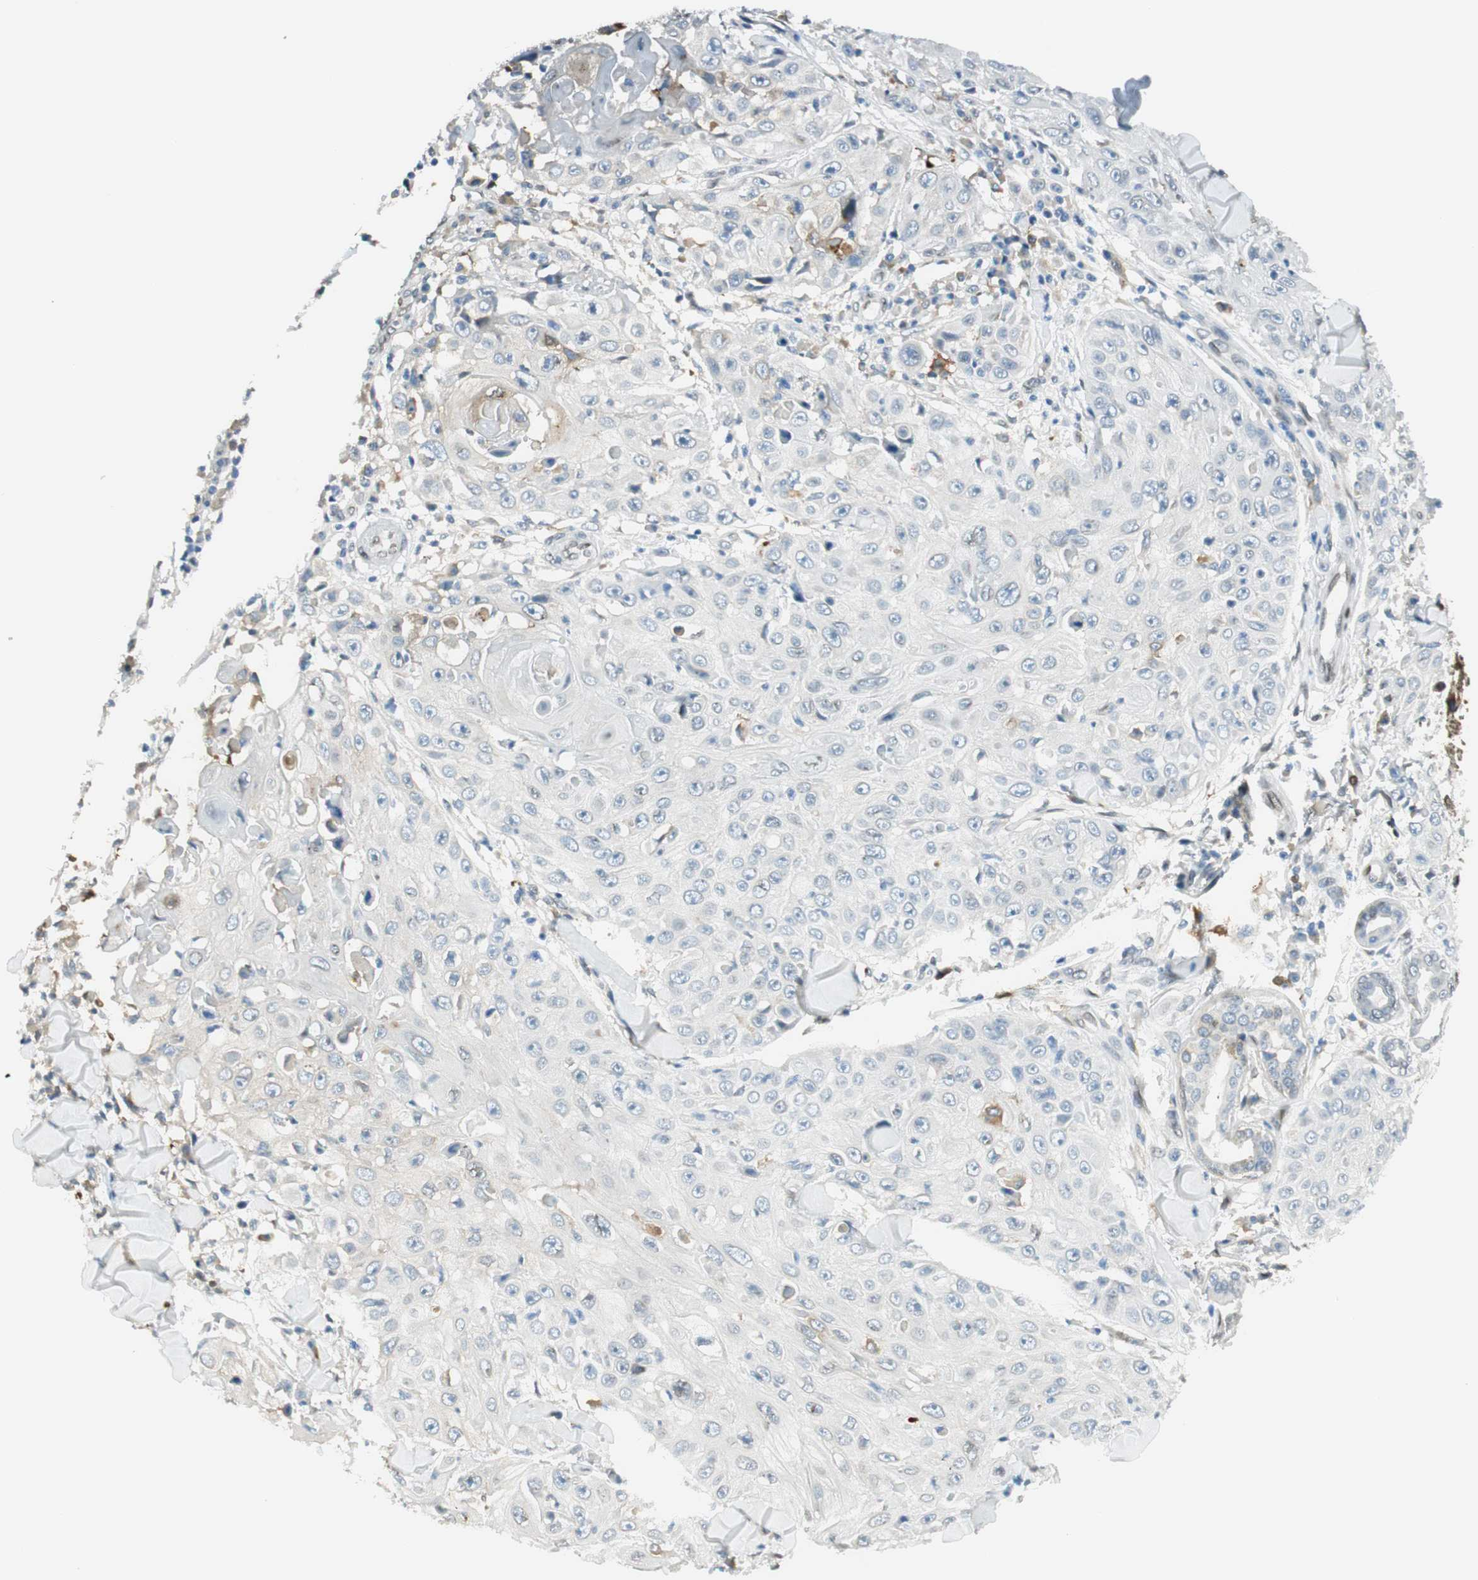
{"staining": {"intensity": "negative", "quantity": "none", "location": "none"}, "tissue": "skin cancer", "cell_type": "Tumor cells", "image_type": "cancer", "snomed": [{"axis": "morphology", "description": "Squamous cell carcinoma, NOS"}, {"axis": "topography", "description": "Skin"}], "caption": "High magnification brightfield microscopy of skin cancer stained with DAB (3,3'-diaminobenzidine) (brown) and counterstained with hematoxylin (blue): tumor cells show no significant positivity.", "gene": "TMEM260", "patient": {"sex": "male", "age": 86}}